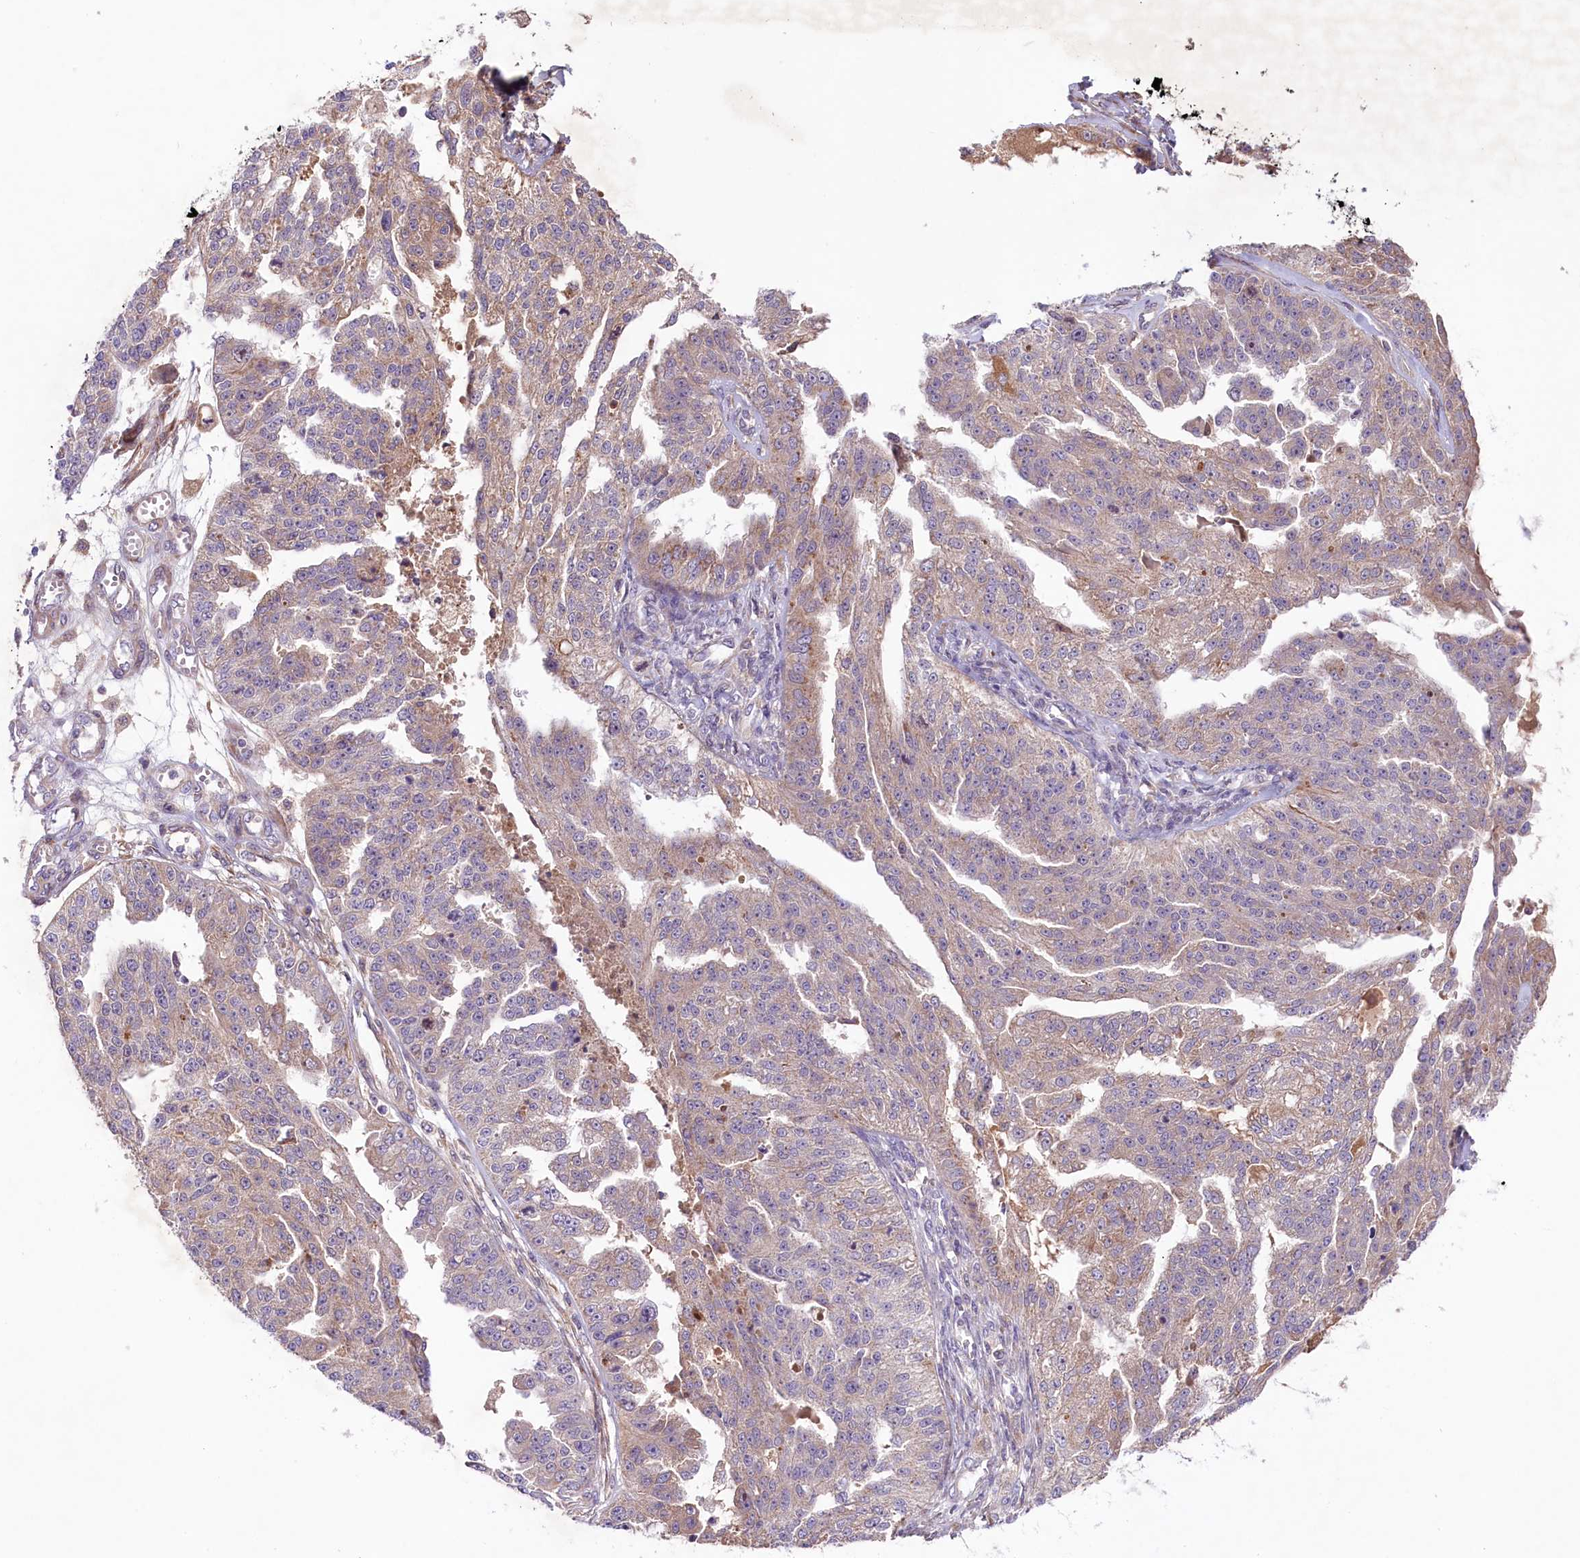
{"staining": {"intensity": "weak", "quantity": "25%-75%", "location": "cytoplasmic/membranous"}, "tissue": "ovarian cancer", "cell_type": "Tumor cells", "image_type": "cancer", "snomed": [{"axis": "morphology", "description": "Cystadenocarcinoma, serous, NOS"}, {"axis": "topography", "description": "Ovary"}], "caption": "DAB (3,3'-diaminobenzidine) immunohistochemical staining of ovarian cancer demonstrates weak cytoplasmic/membranous protein positivity in about 25%-75% of tumor cells.", "gene": "COG8", "patient": {"sex": "female", "age": 58}}